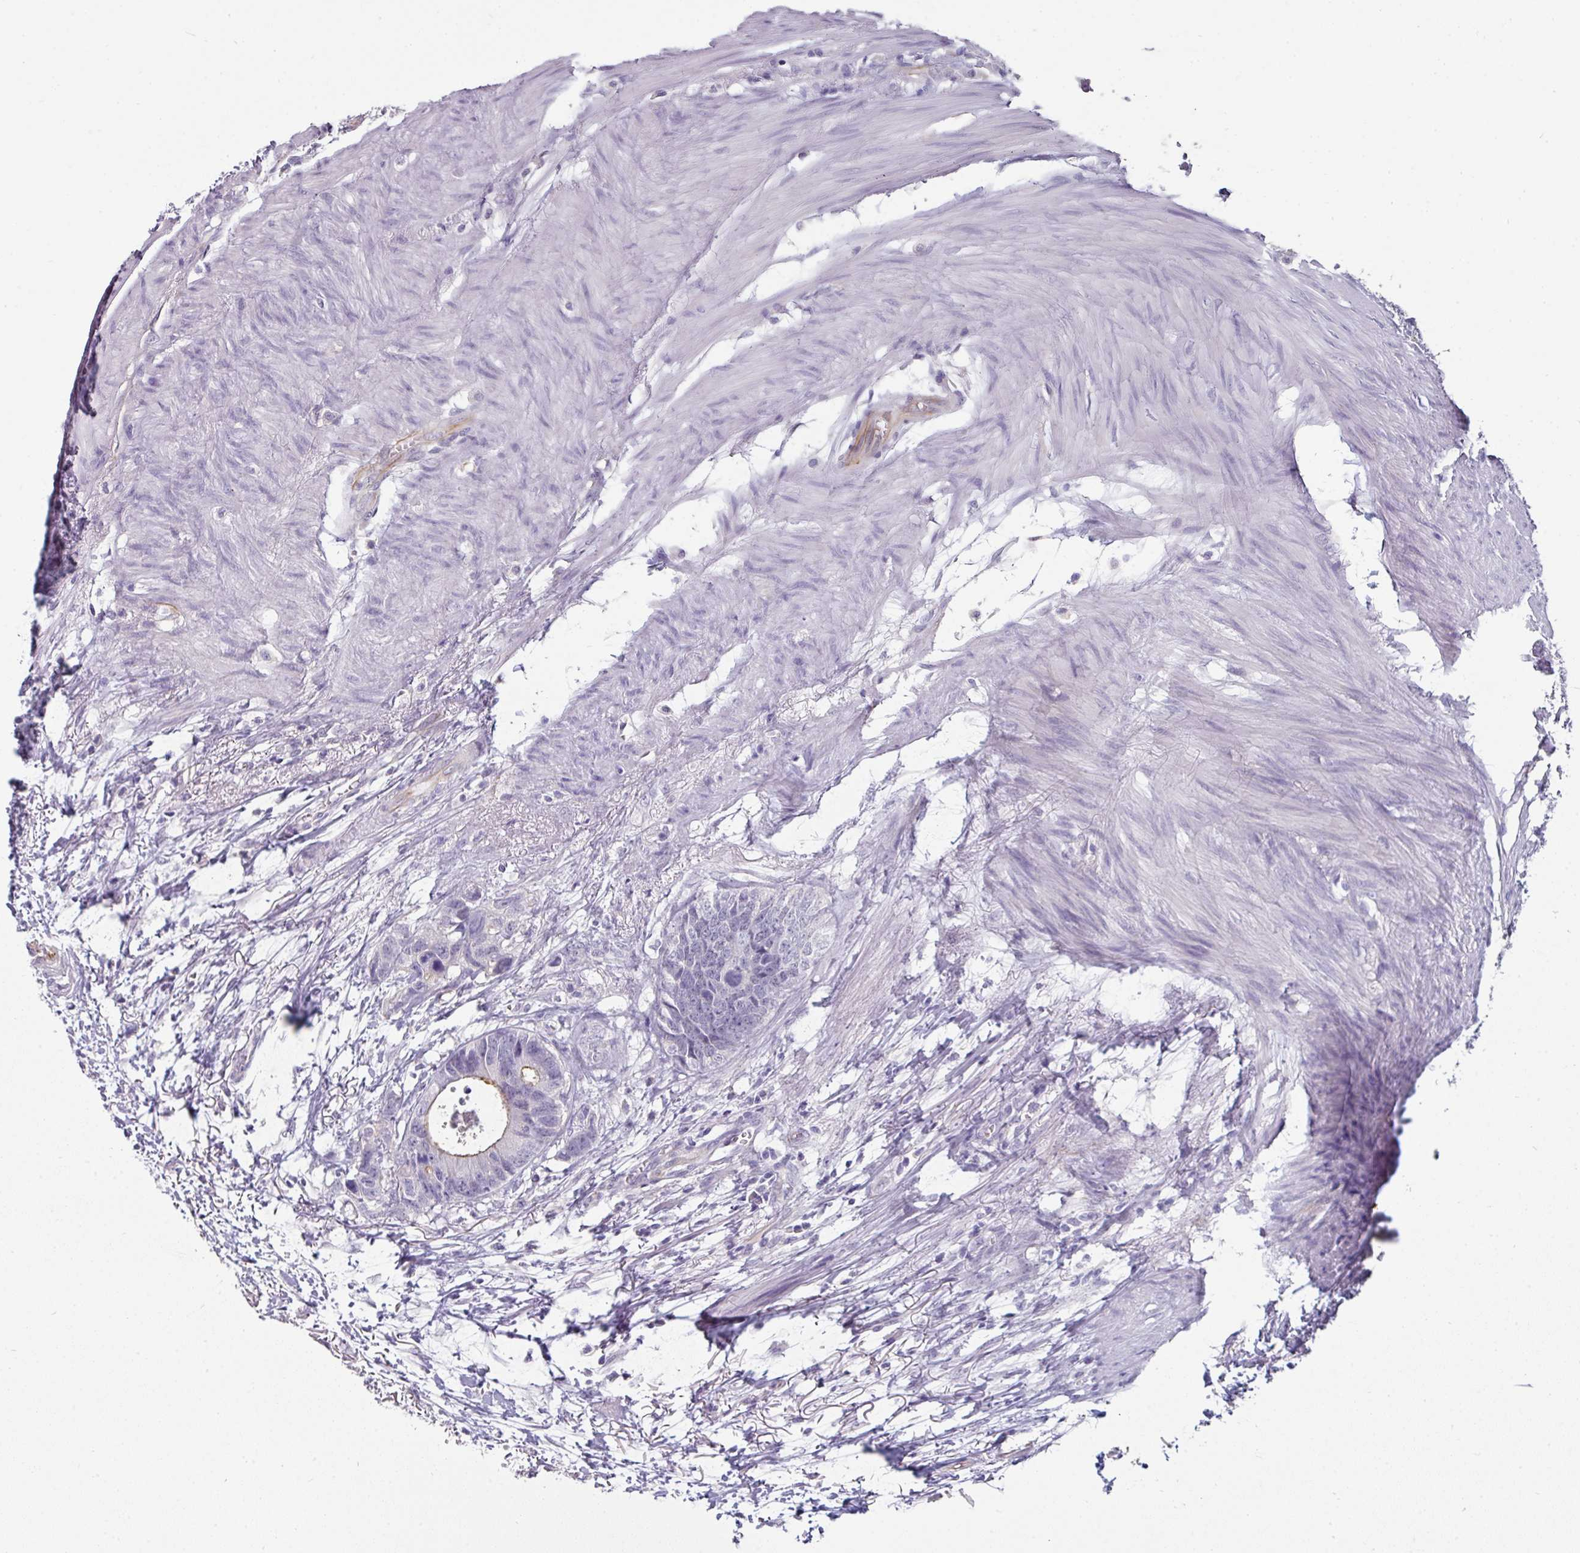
{"staining": {"intensity": "weak", "quantity": "<25%", "location": "cytoplasmic/membranous"}, "tissue": "colorectal cancer", "cell_type": "Tumor cells", "image_type": "cancer", "snomed": [{"axis": "morphology", "description": "Adenocarcinoma, NOS"}, {"axis": "topography", "description": "Colon"}], "caption": "High power microscopy image of an IHC micrograph of colorectal adenocarcinoma, revealing no significant positivity in tumor cells.", "gene": "EYA3", "patient": {"sex": "female", "age": 57}}